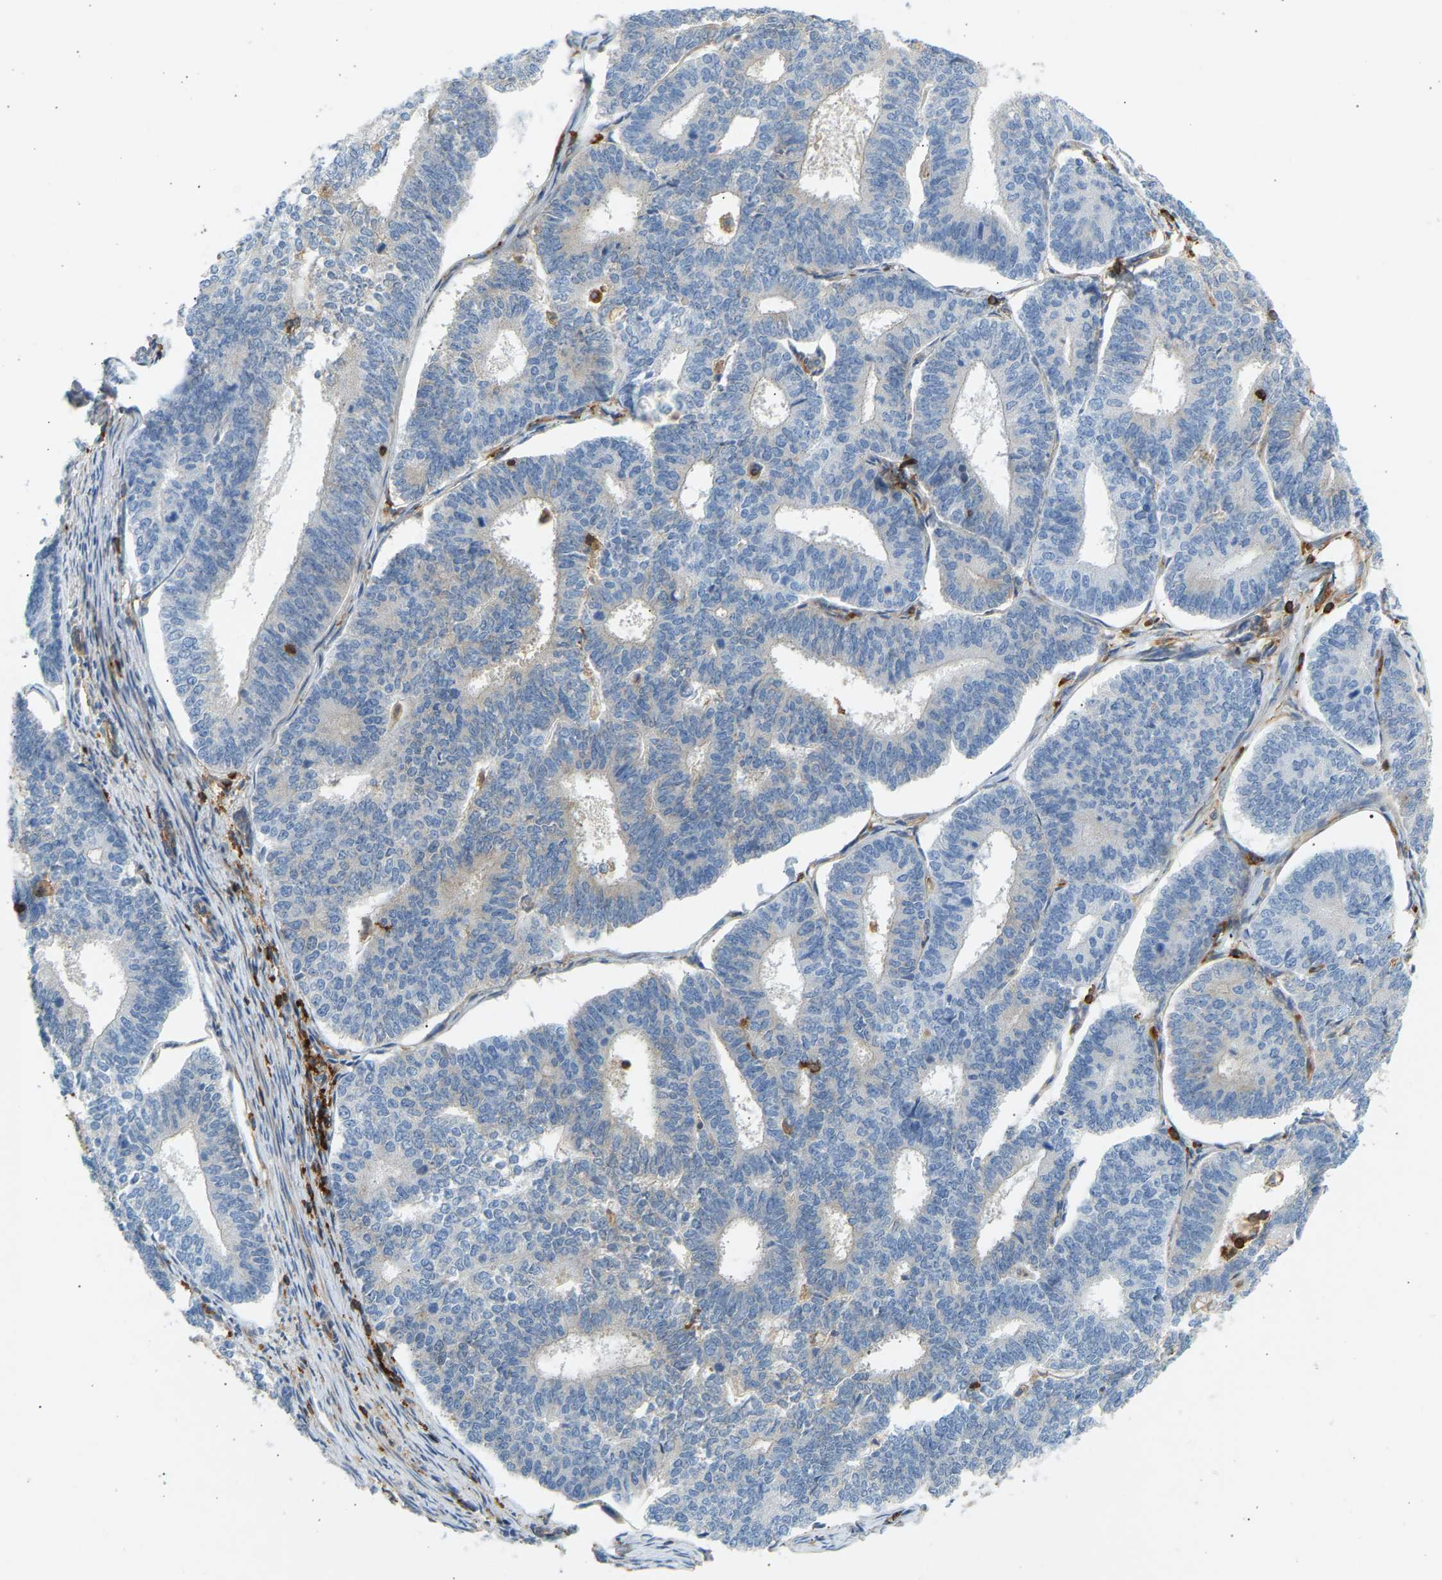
{"staining": {"intensity": "negative", "quantity": "none", "location": "none"}, "tissue": "endometrial cancer", "cell_type": "Tumor cells", "image_type": "cancer", "snomed": [{"axis": "morphology", "description": "Adenocarcinoma, NOS"}, {"axis": "topography", "description": "Endometrium"}], "caption": "DAB (3,3'-diaminobenzidine) immunohistochemical staining of endometrial cancer shows no significant staining in tumor cells. (Immunohistochemistry (ihc), brightfield microscopy, high magnification).", "gene": "FNBP1", "patient": {"sex": "female", "age": 70}}